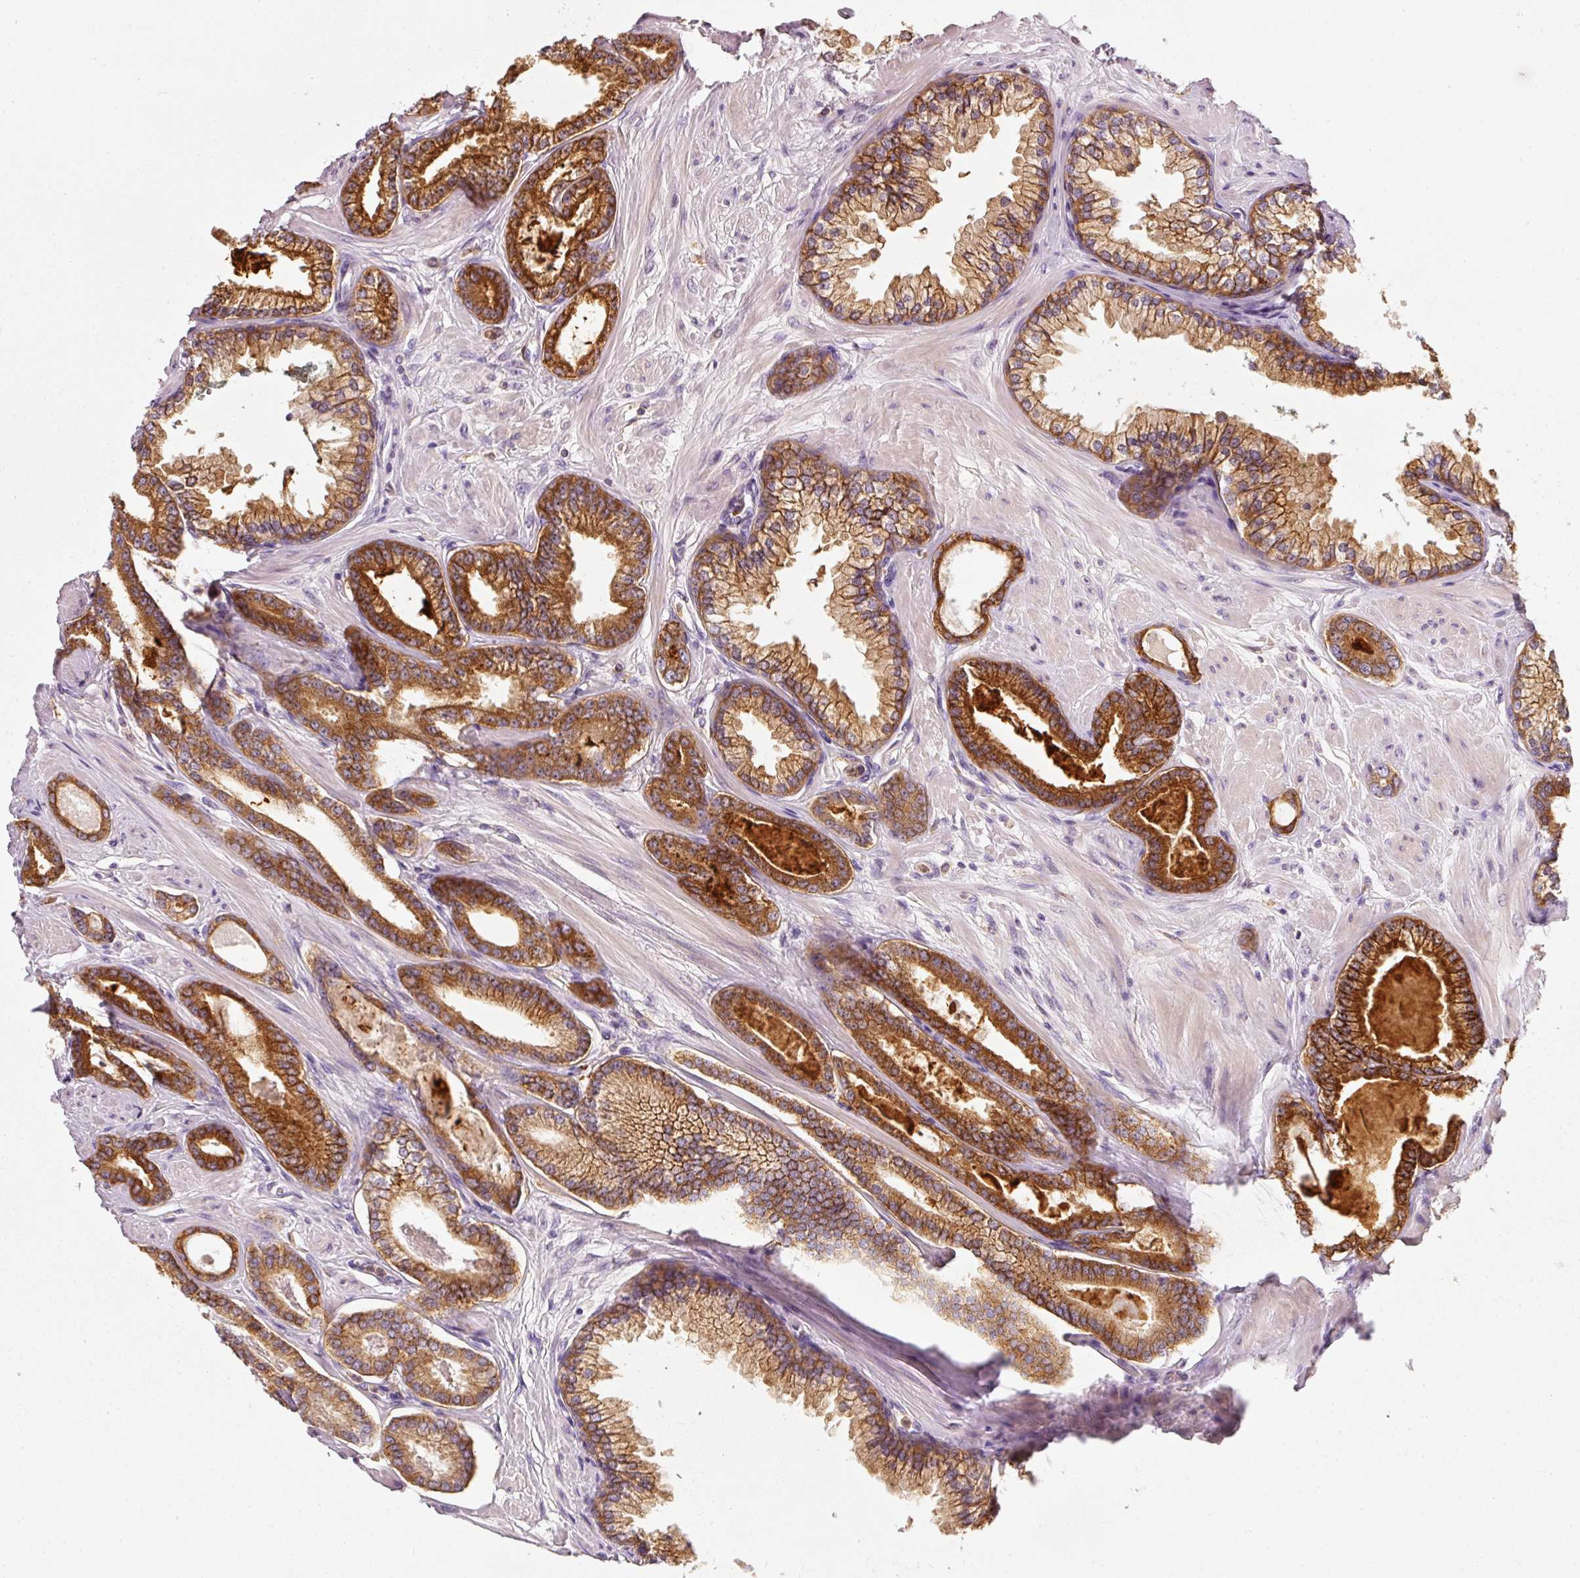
{"staining": {"intensity": "strong", "quantity": ">75%", "location": "cytoplasmic/membranous"}, "tissue": "prostate cancer", "cell_type": "Tumor cells", "image_type": "cancer", "snomed": [{"axis": "morphology", "description": "Adenocarcinoma, Low grade"}, {"axis": "topography", "description": "Prostate"}], "caption": "Prostate cancer (low-grade adenocarcinoma) stained with DAB IHC exhibits high levels of strong cytoplasmic/membranous positivity in approximately >75% of tumor cells.", "gene": "IQGAP2", "patient": {"sex": "male", "age": 60}}